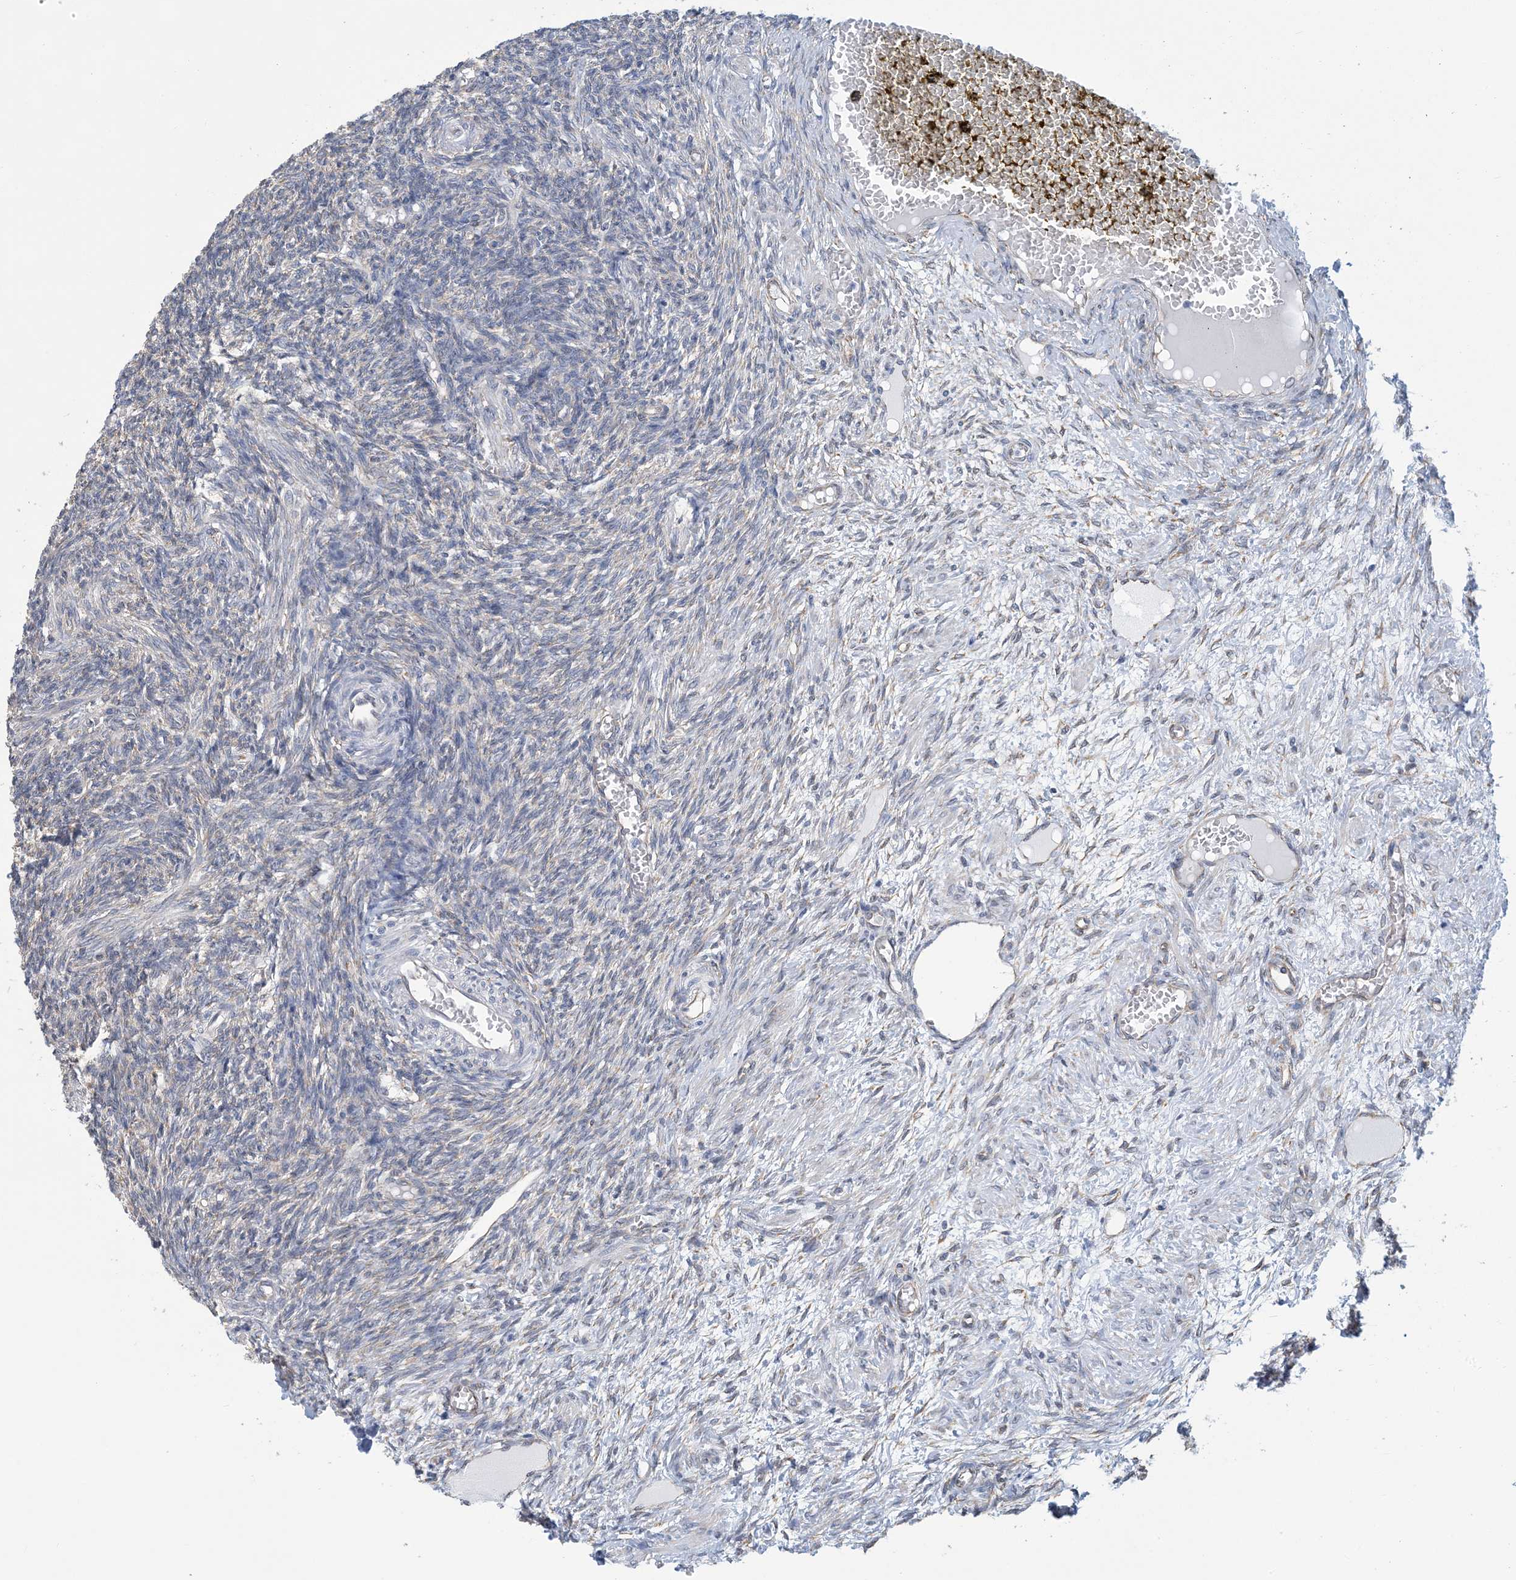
{"staining": {"intensity": "negative", "quantity": "none", "location": "none"}, "tissue": "ovary", "cell_type": "Ovarian stroma cells", "image_type": "normal", "snomed": [{"axis": "morphology", "description": "Normal tissue, NOS"}, {"axis": "topography", "description": "Ovary"}], "caption": "IHC micrograph of normal ovary: ovary stained with DAB (3,3'-diaminobenzidine) demonstrates no significant protein staining in ovarian stroma cells. The staining was performed using DAB (3,3'-diaminobenzidine) to visualize the protein expression in brown, while the nuclei were stained in blue with hematoxylin (Magnification: 20x).", "gene": "CCDC14", "patient": {"sex": "female", "age": 27}}